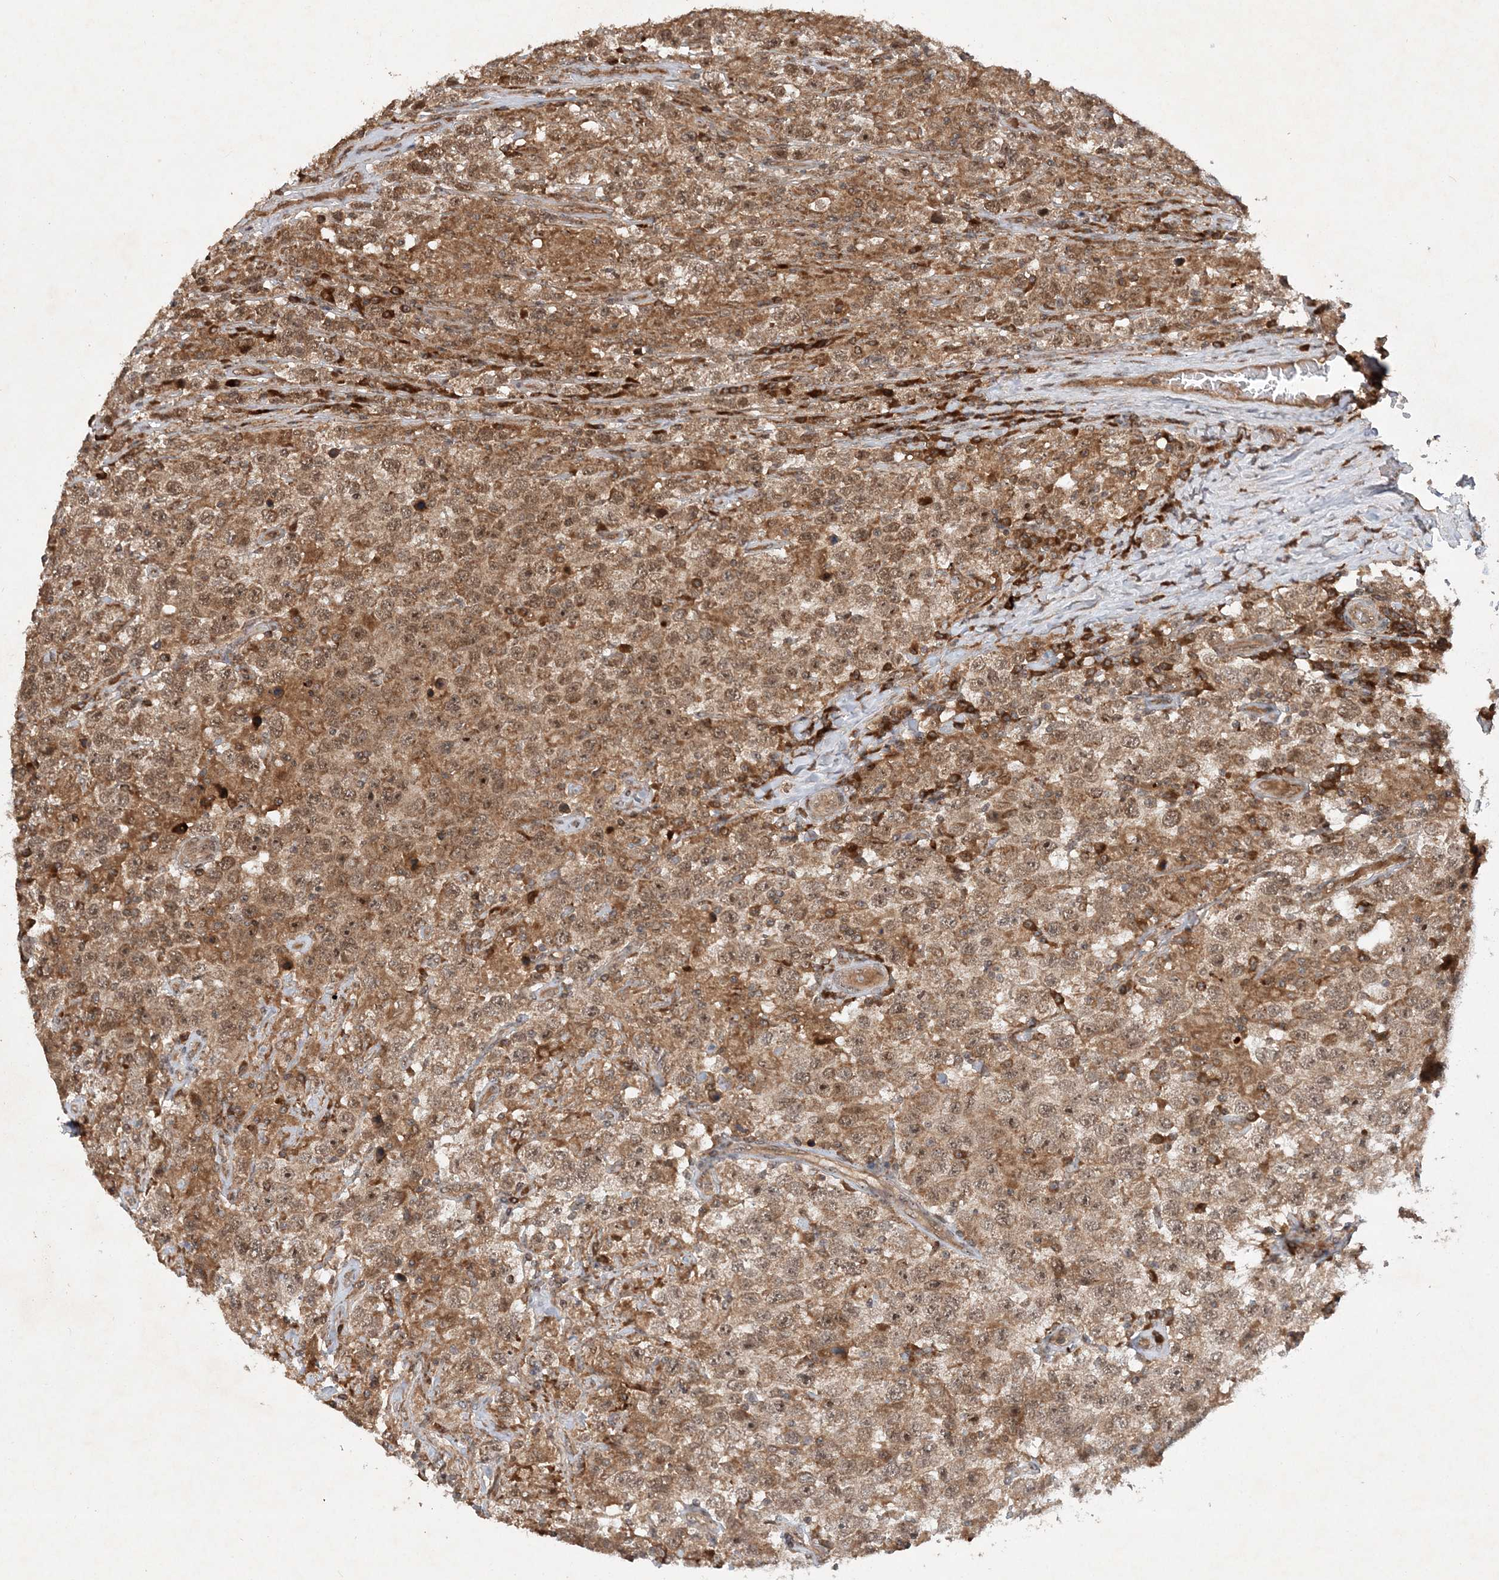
{"staining": {"intensity": "moderate", "quantity": ">75%", "location": "cytoplasmic/membranous,nuclear"}, "tissue": "testis cancer", "cell_type": "Tumor cells", "image_type": "cancer", "snomed": [{"axis": "morphology", "description": "Seminoma, NOS"}, {"axis": "topography", "description": "Testis"}], "caption": "Protein expression analysis of seminoma (testis) reveals moderate cytoplasmic/membranous and nuclear staining in about >75% of tumor cells.", "gene": "UBR3", "patient": {"sex": "male", "age": 41}}